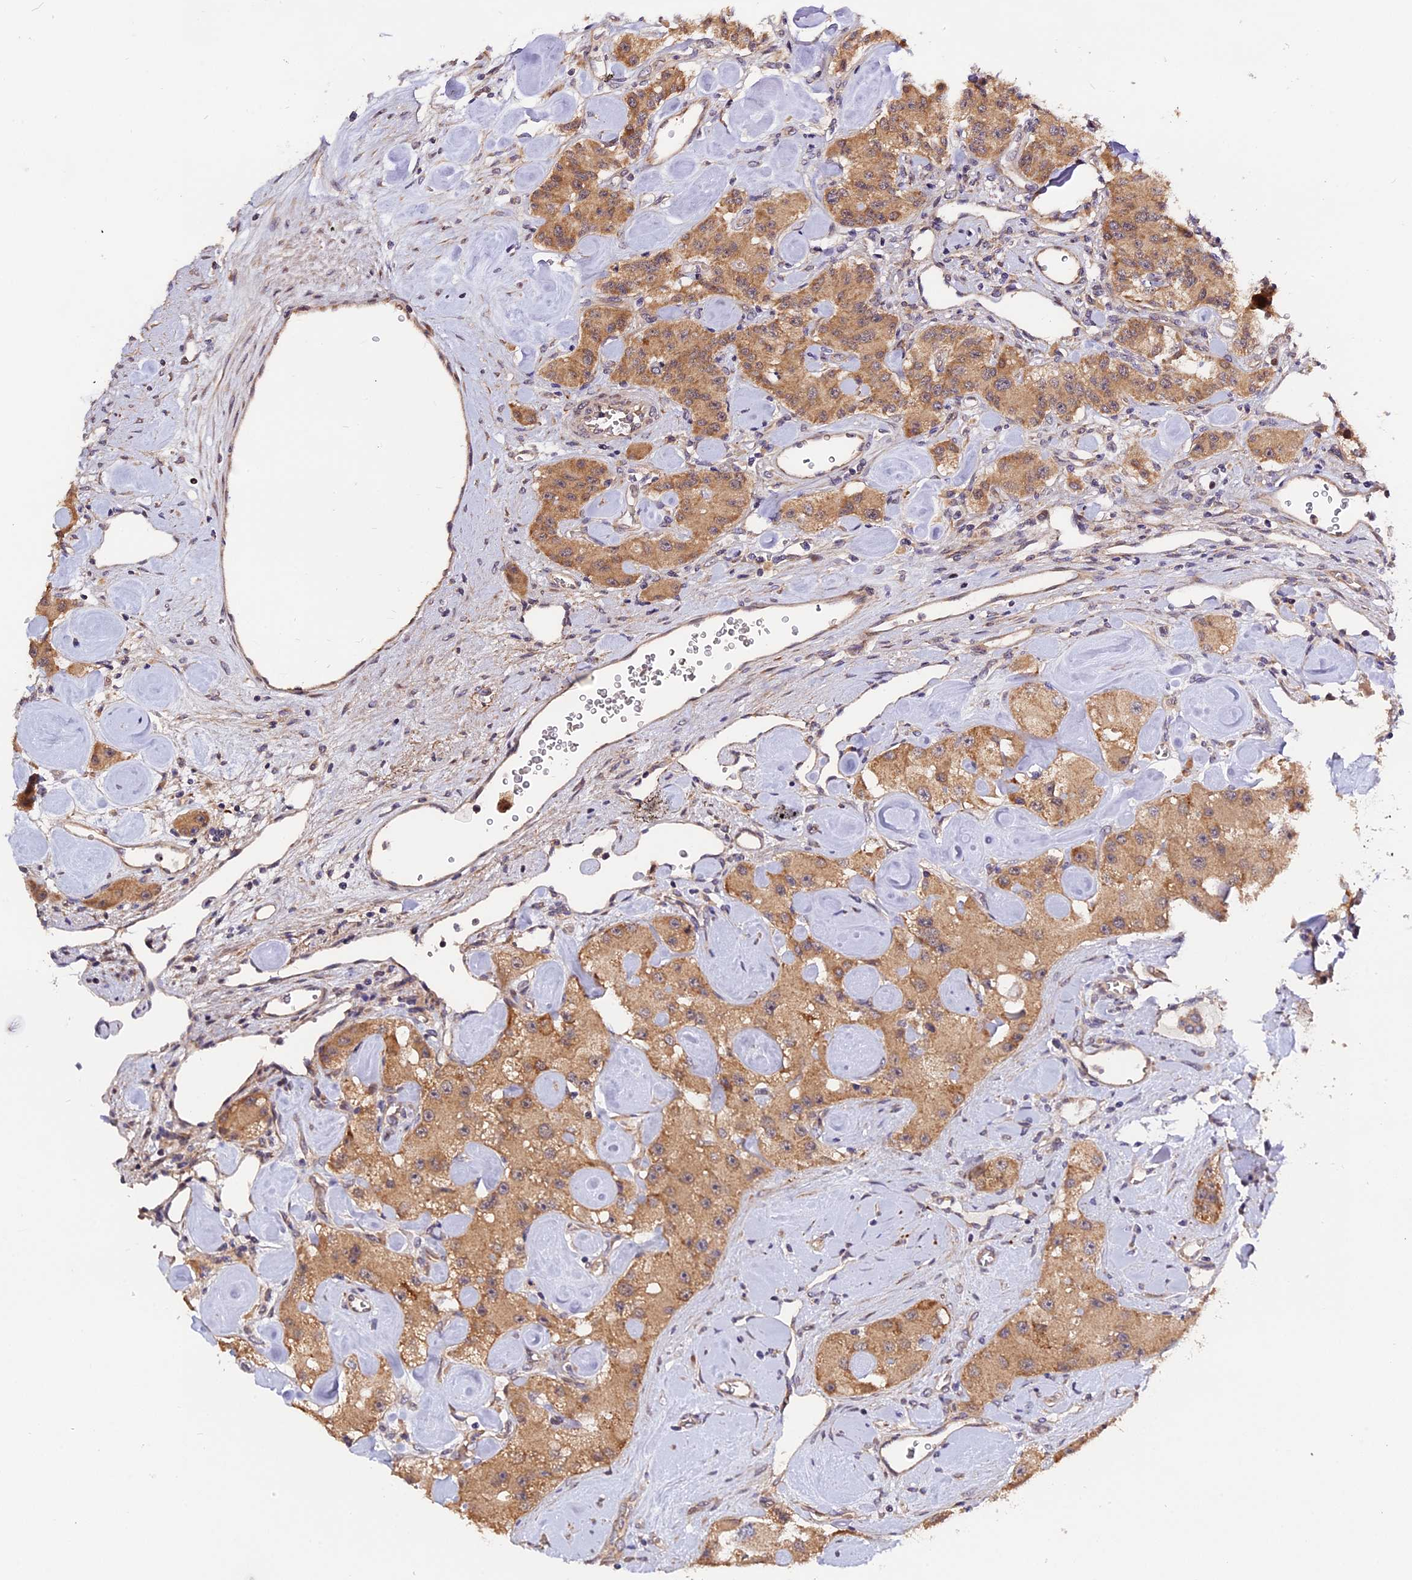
{"staining": {"intensity": "moderate", "quantity": ">75%", "location": "cytoplasmic/membranous"}, "tissue": "carcinoid", "cell_type": "Tumor cells", "image_type": "cancer", "snomed": [{"axis": "morphology", "description": "Carcinoid, malignant, NOS"}, {"axis": "topography", "description": "Pancreas"}], "caption": "A medium amount of moderate cytoplasmic/membranous staining is seen in about >75% of tumor cells in carcinoid tissue.", "gene": "TRMT1", "patient": {"sex": "male", "age": 41}}